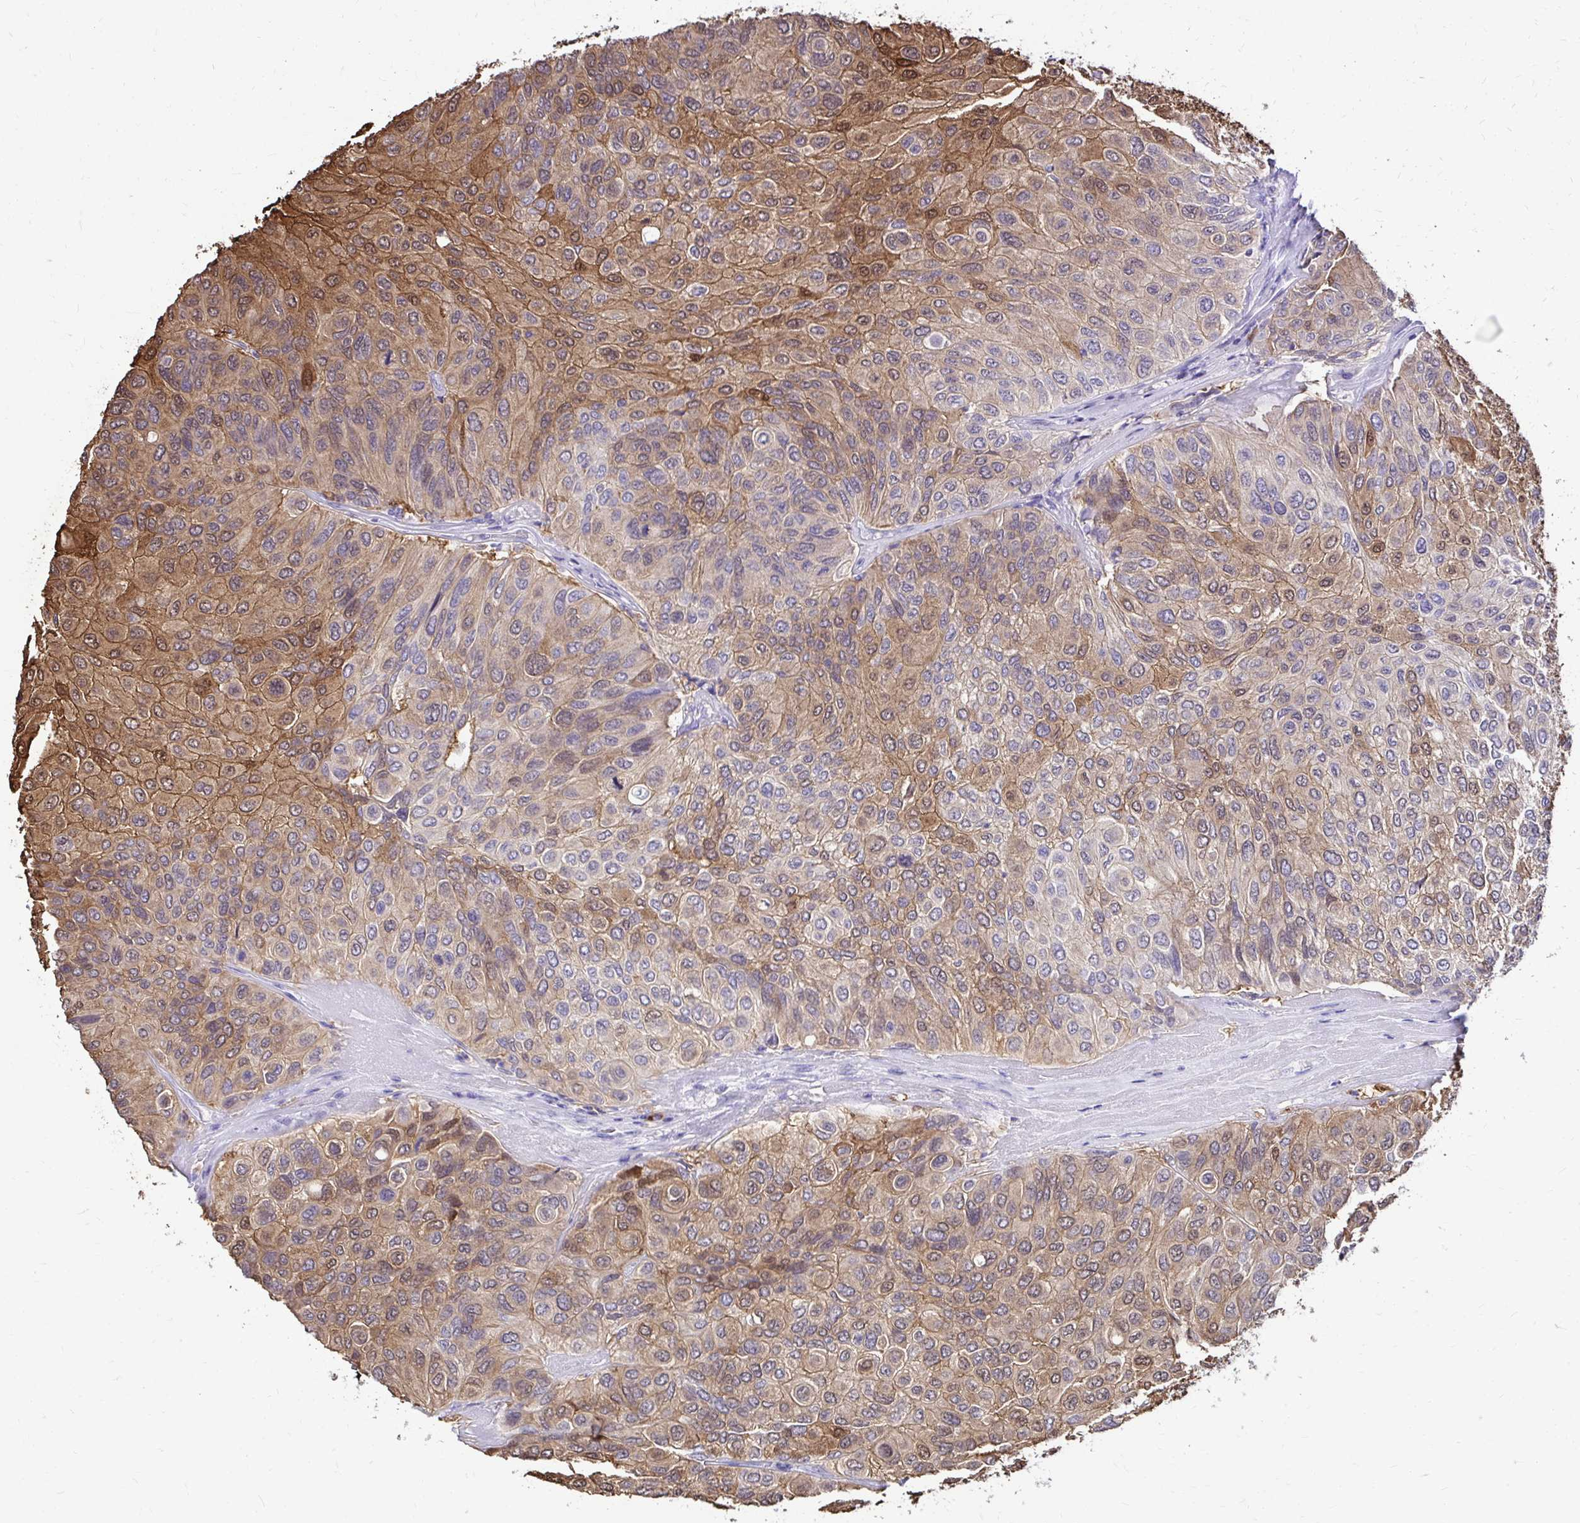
{"staining": {"intensity": "moderate", "quantity": ">75%", "location": "cytoplasmic/membranous,nuclear"}, "tissue": "urothelial cancer", "cell_type": "Tumor cells", "image_type": "cancer", "snomed": [{"axis": "morphology", "description": "Urothelial carcinoma, High grade"}, {"axis": "topography", "description": "Urinary bladder"}], "caption": "Immunohistochemical staining of urothelial cancer displays medium levels of moderate cytoplasmic/membranous and nuclear protein staining in approximately >75% of tumor cells. Immunohistochemistry stains the protein of interest in brown and the nuclei are stained blue.", "gene": "IDH1", "patient": {"sex": "male", "age": 66}}